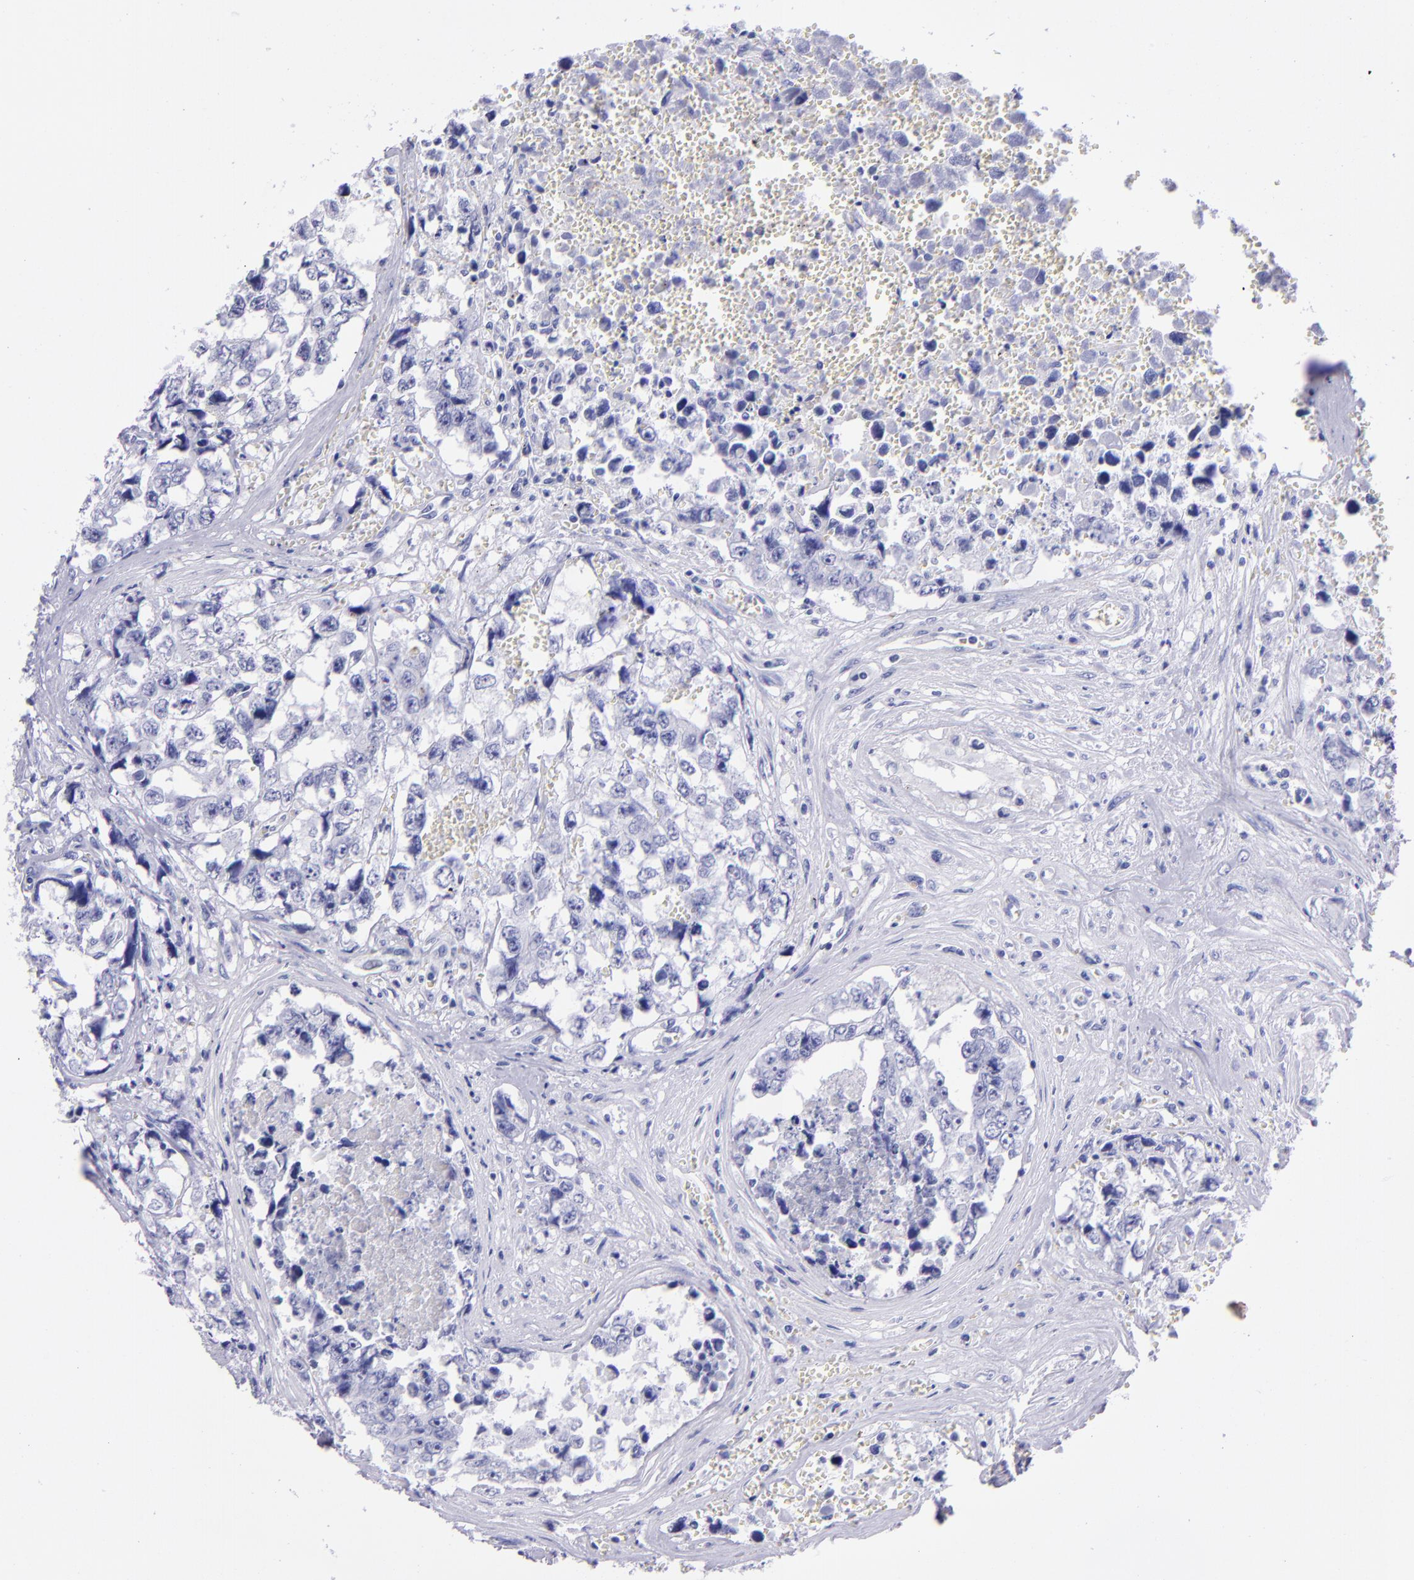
{"staining": {"intensity": "negative", "quantity": "none", "location": "none"}, "tissue": "testis cancer", "cell_type": "Tumor cells", "image_type": "cancer", "snomed": [{"axis": "morphology", "description": "Carcinoma, Embryonal, NOS"}, {"axis": "topography", "description": "Testis"}], "caption": "Immunohistochemistry (IHC) histopathology image of human testis embryonal carcinoma stained for a protein (brown), which shows no staining in tumor cells.", "gene": "TYRP1", "patient": {"sex": "male", "age": 31}}